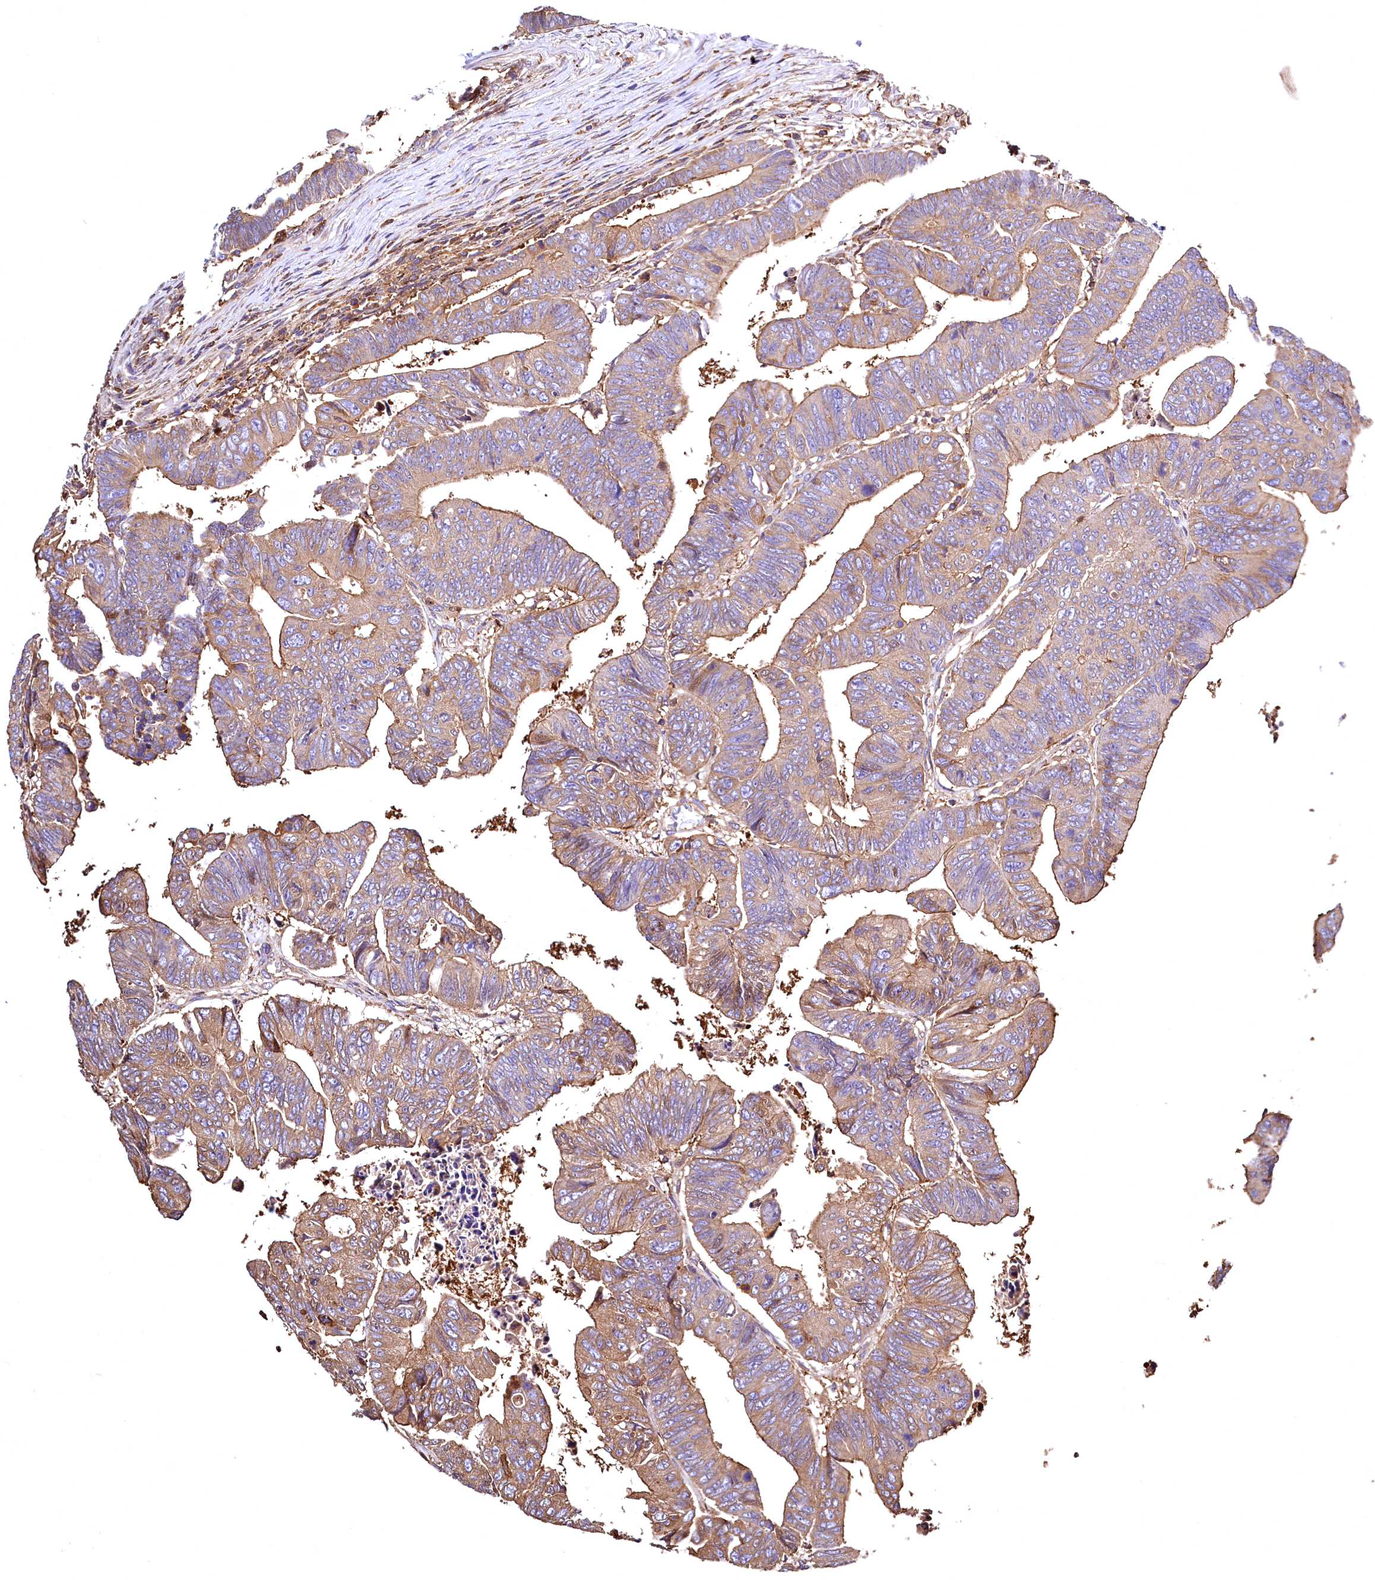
{"staining": {"intensity": "moderate", "quantity": ">75%", "location": "cytoplasmic/membranous"}, "tissue": "colorectal cancer", "cell_type": "Tumor cells", "image_type": "cancer", "snomed": [{"axis": "morphology", "description": "Adenocarcinoma, NOS"}, {"axis": "topography", "description": "Rectum"}], "caption": "Immunohistochemical staining of human adenocarcinoma (colorectal) shows medium levels of moderate cytoplasmic/membranous positivity in about >75% of tumor cells. (brown staining indicates protein expression, while blue staining denotes nuclei).", "gene": "RARS2", "patient": {"sex": "female", "age": 65}}